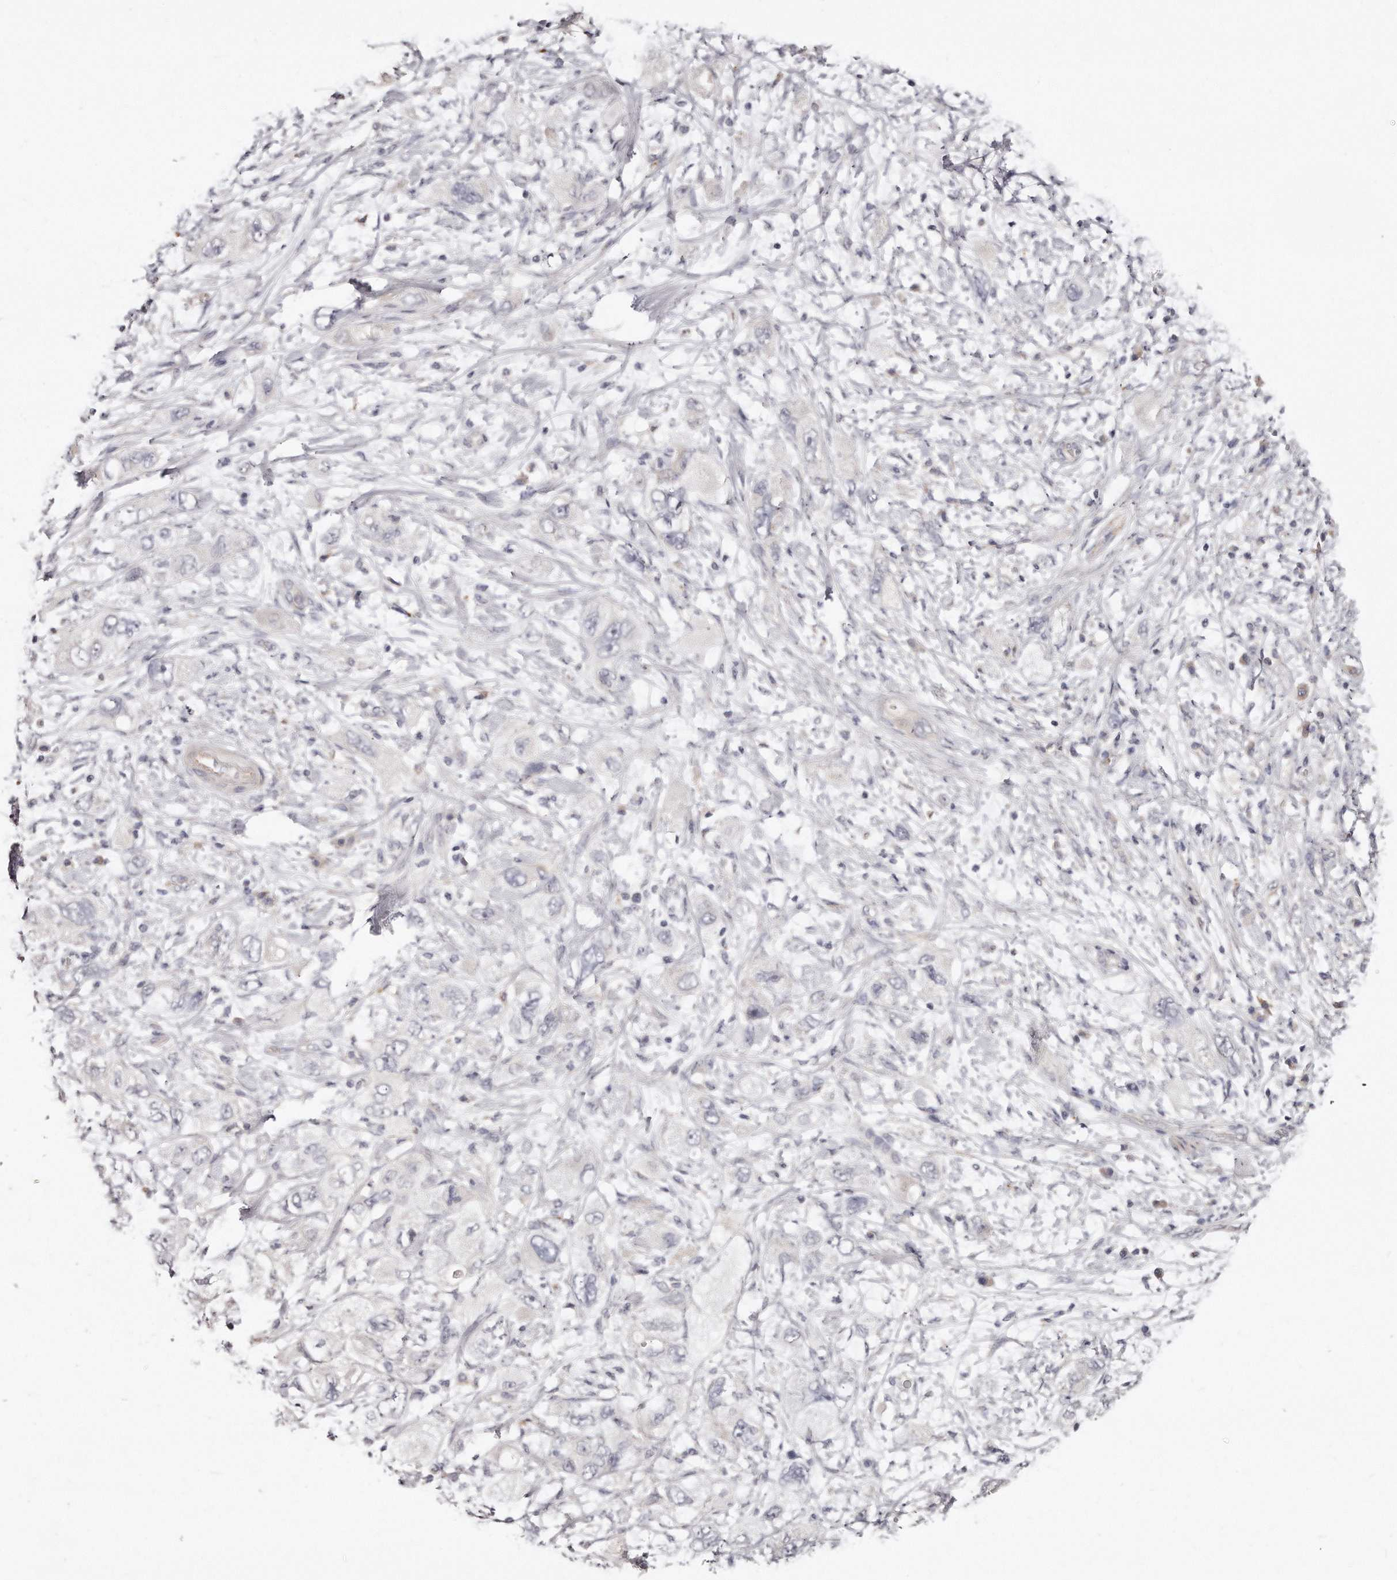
{"staining": {"intensity": "negative", "quantity": "none", "location": "none"}, "tissue": "pancreatic cancer", "cell_type": "Tumor cells", "image_type": "cancer", "snomed": [{"axis": "morphology", "description": "Adenocarcinoma, NOS"}, {"axis": "topography", "description": "Pancreas"}], "caption": "A micrograph of human adenocarcinoma (pancreatic) is negative for staining in tumor cells.", "gene": "TTLL4", "patient": {"sex": "female", "age": 73}}